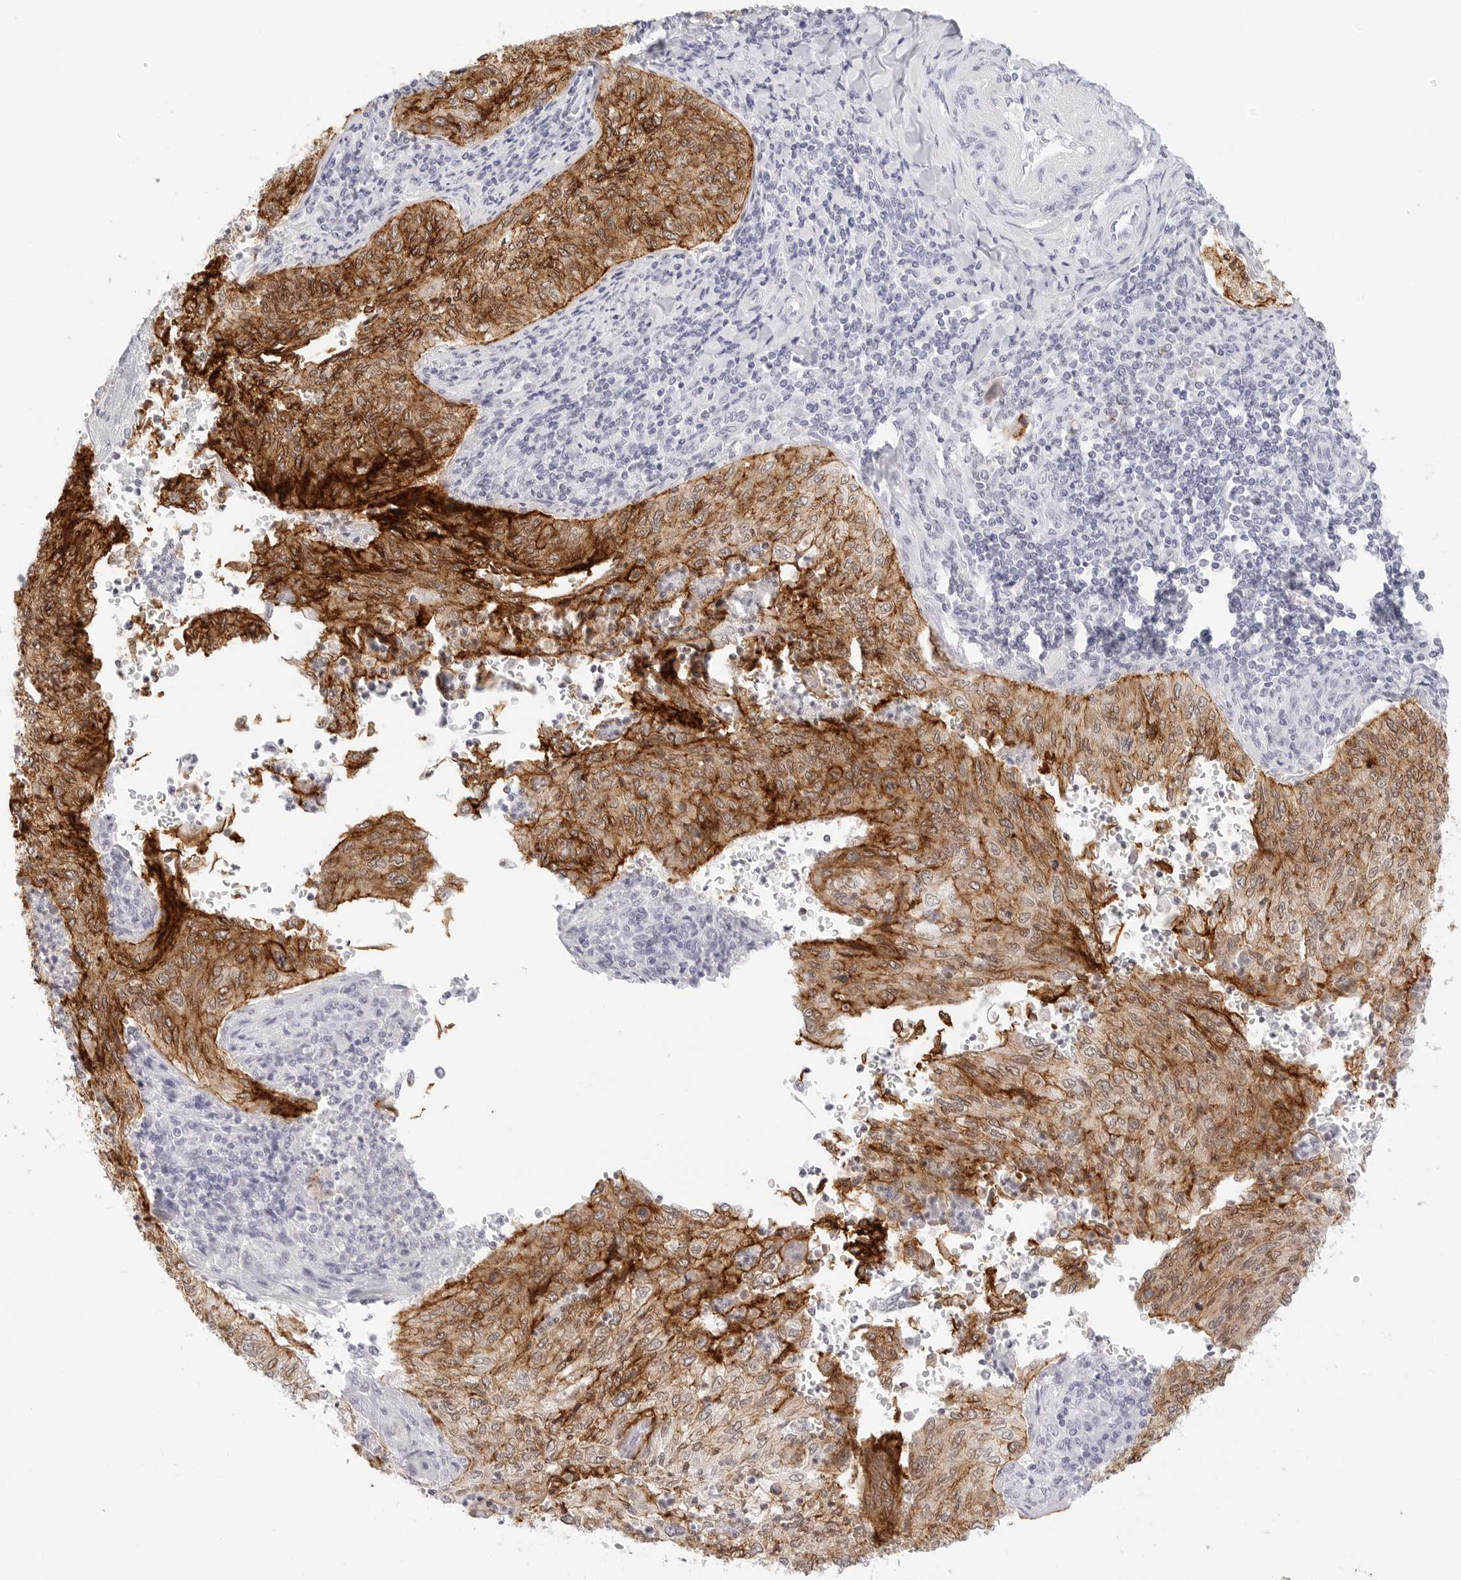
{"staining": {"intensity": "strong", "quantity": ">75%", "location": "cytoplasmic/membranous"}, "tissue": "cervical cancer", "cell_type": "Tumor cells", "image_type": "cancer", "snomed": [{"axis": "morphology", "description": "Squamous cell carcinoma, NOS"}, {"axis": "topography", "description": "Cervix"}], "caption": "This micrograph exhibits cervical squamous cell carcinoma stained with IHC to label a protein in brown. The cytoplasmic/membranous of tumor cells show strong positivity for the protein. Nuclei are counter-stained blue.", "gene": "CDH1", "patient": {"sex": "female", "age": 30}}